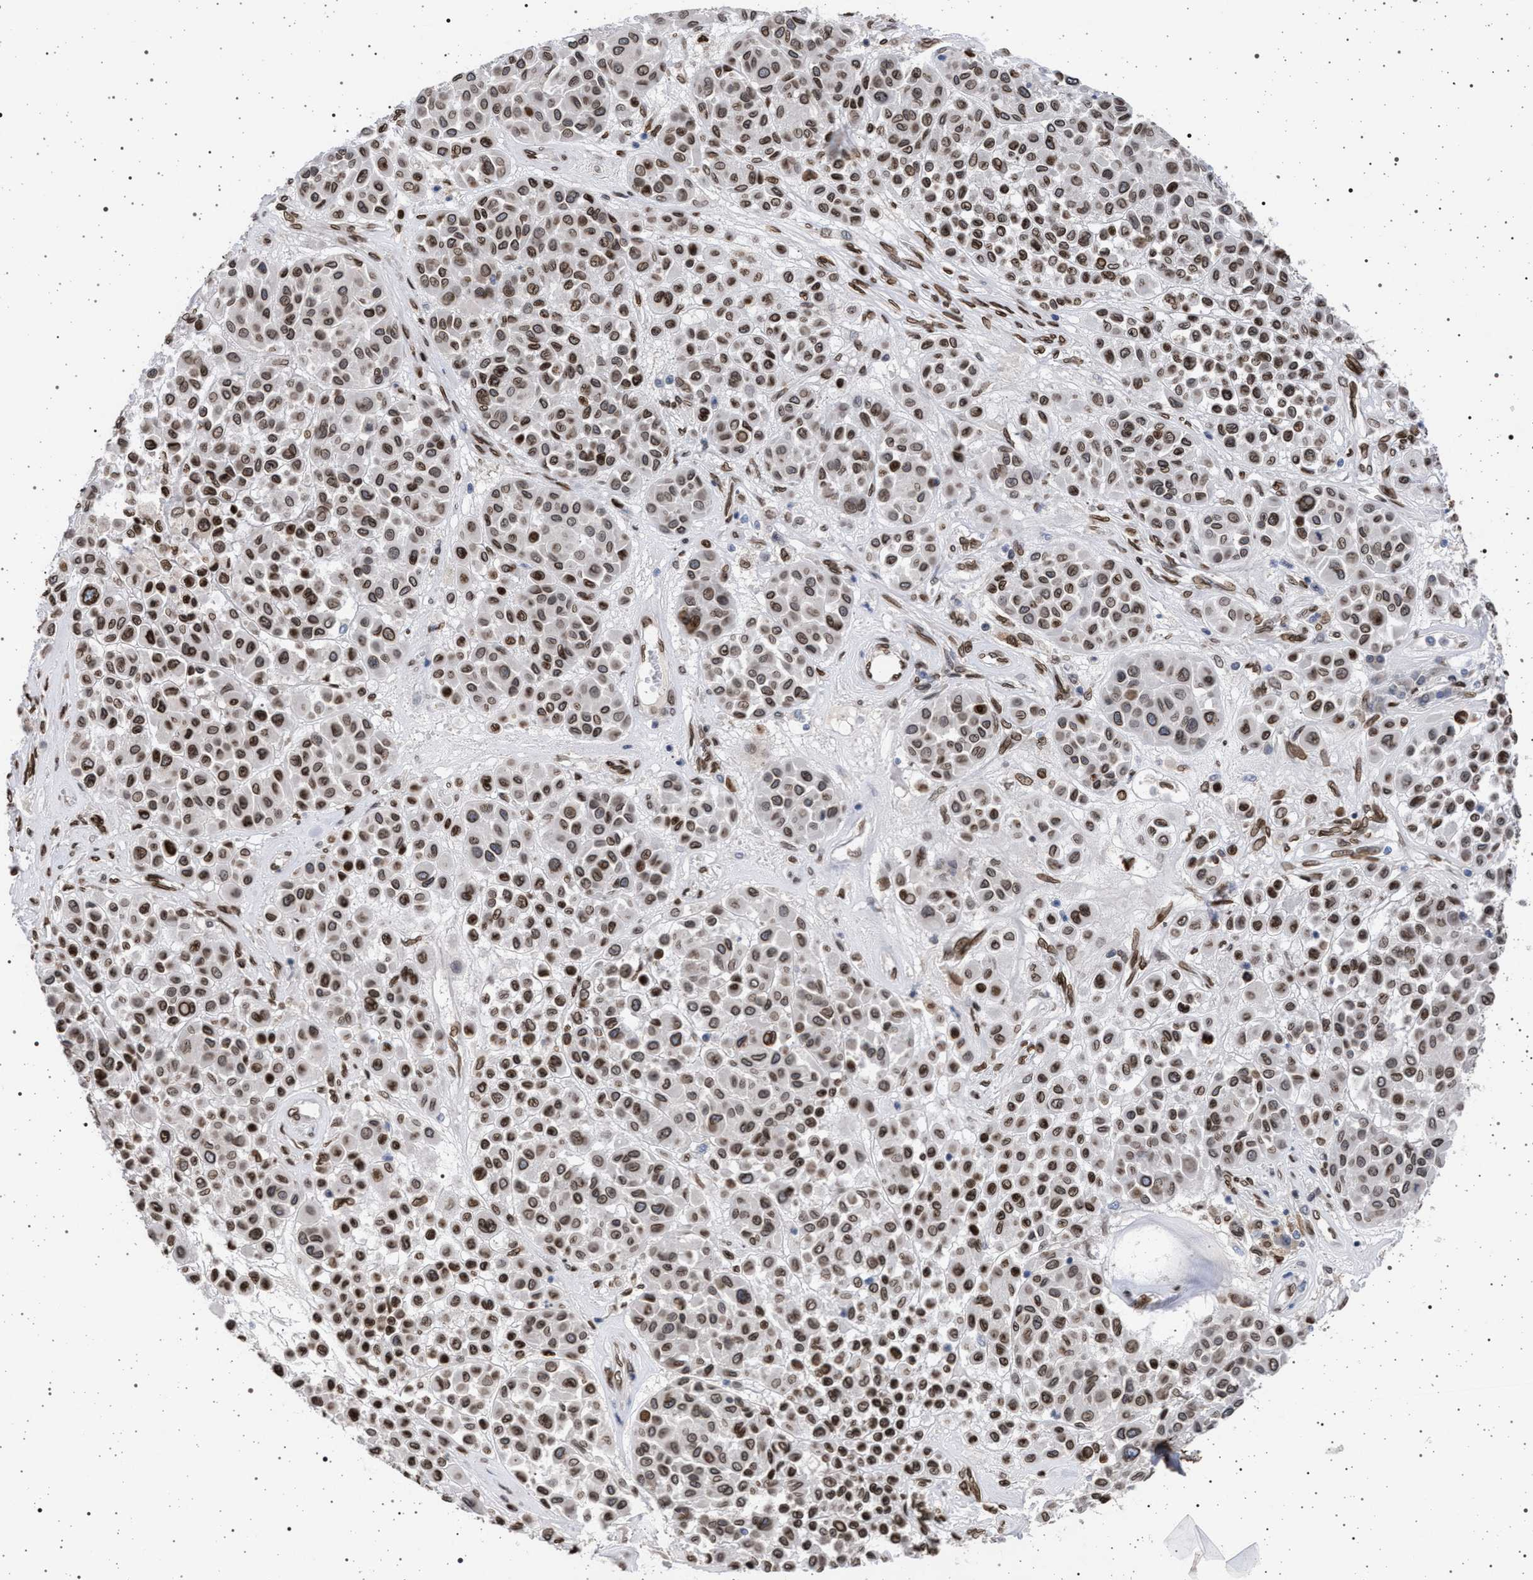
{"staining": {"intensity": "moderate", "quantity": ">75%", "location": "nuclear"}, "tissue": "melanoma", "cell_type": "Tumor cells", "image_type": "cancer", "snomed": [{"axis": "morphology", "description": "Malignant melanoma, Metastatic site"}, {"axis": "topography", "description": "Soft tissue"}], "caption": "This micrograph exhibits melanoma stained with IHC to label a protein in brown. The nuclear of tumor cells show moderate positivity for the protein. Nuclei are counter-stained blue.", "gene": "ING2", "patient": {"sex": "male", "age": 41}}